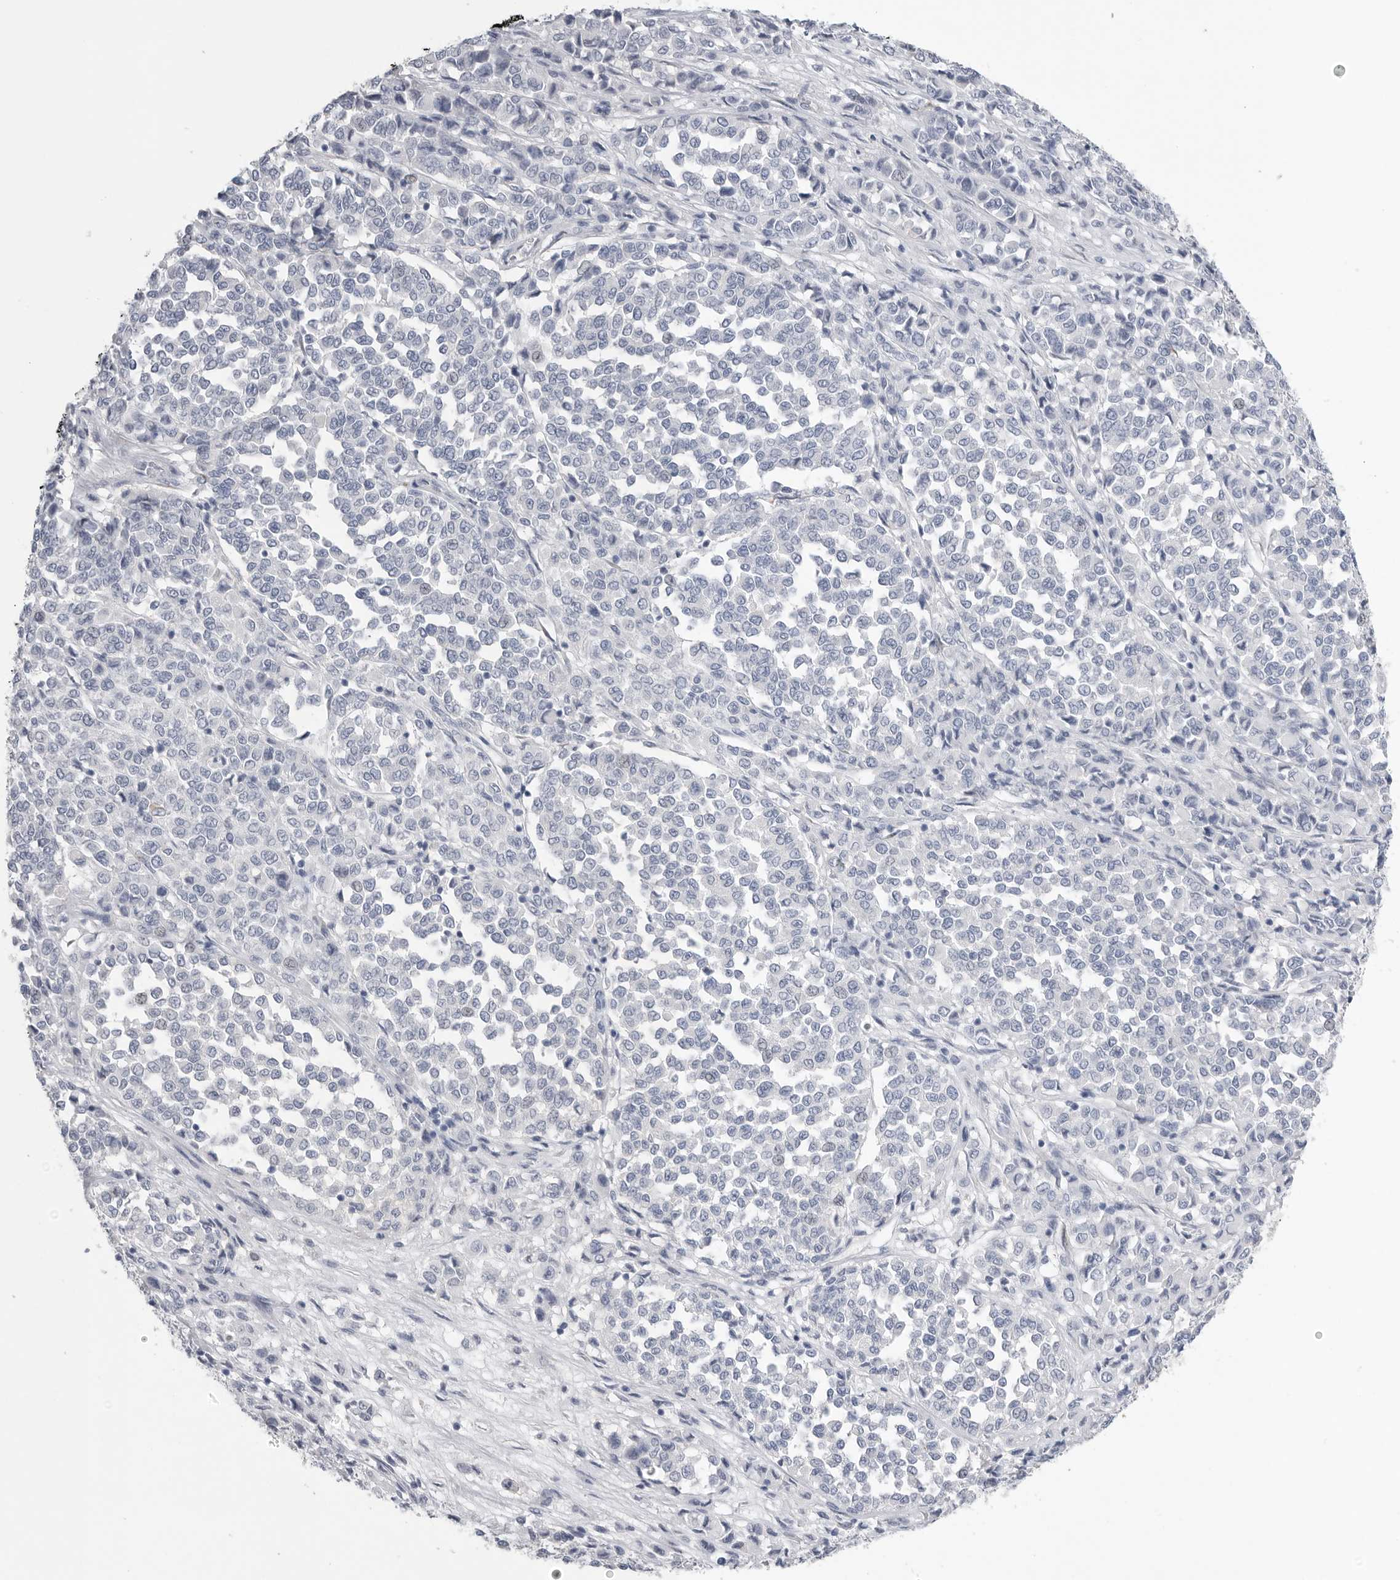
{"staining": {"intensity": "negative", "quantity": "none", "location": "none"}, "tissue": "melanoma", "cell_type": "Tumor cells", "image_type": "cancer", "snomed": [{"axis": "morphology", "description": "Malignant melanoma, Metastatic site"}, {"axis": "topography", "description": "Pancreas"}], "caption": "A high-resolution histopathology image shows immunohistochemistry staining of malignant melanoma (metastatic site), which displays no significant staining in tumor cells.", "gene": "TIMP1", "patient": {"sex": "female", "age": 30}}